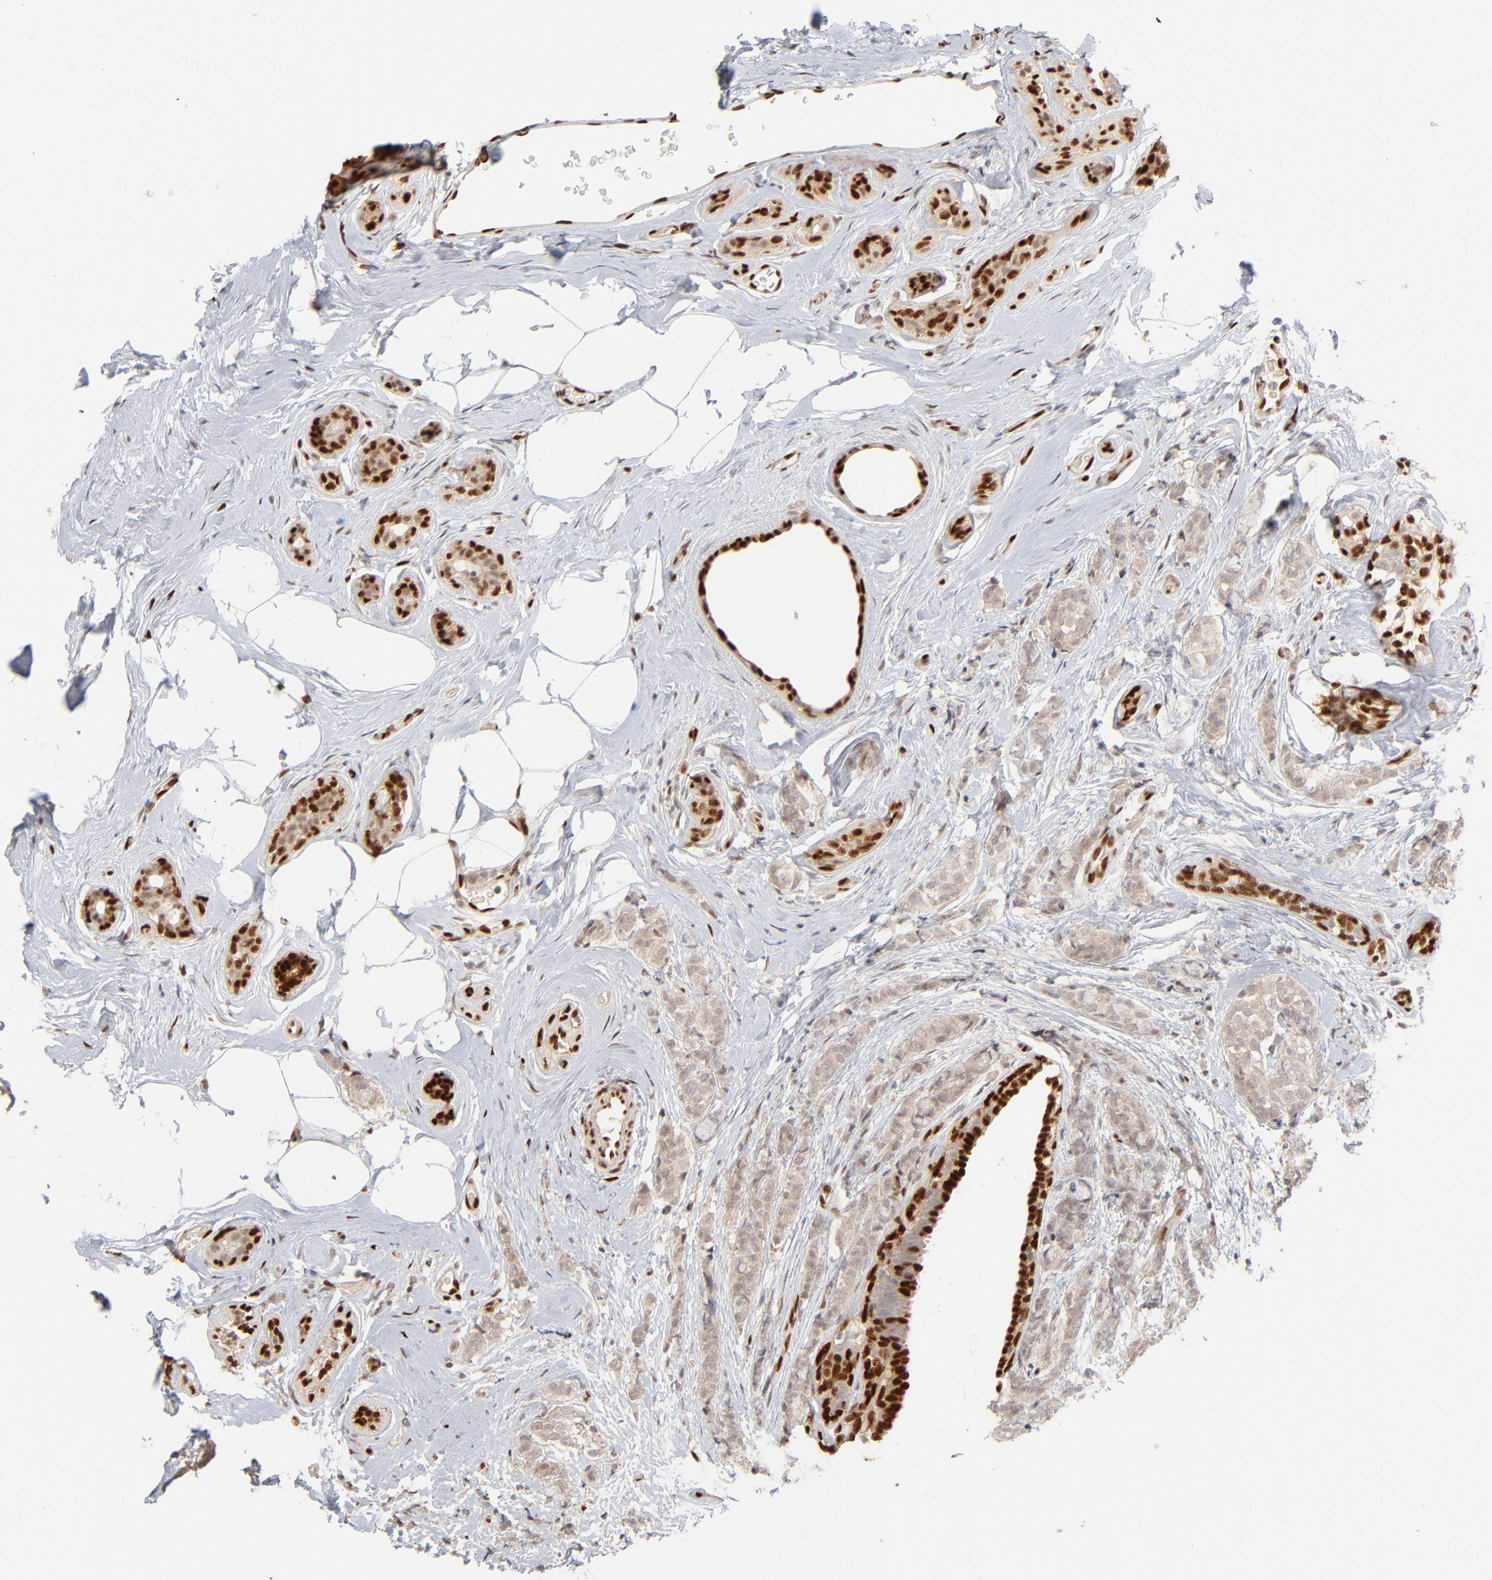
{"staining": {"intensity": "weak", "quantity": ">75%", "location": "cytoplasmic/membranous"}, "tissue": "breast cancer", "cell_type": "Tumor cells", "image_type": "cancer", "snomed": [{"axis": "morphology", "description": "Lobular carcinoma"}, {"axis": "topography", "description": "Breast"}], "caption": "High-power microscopy captured an IHC photomicrograph of breast cancer (lobular carcinoma), revealing weak cytoplasmic/membranous expression in about >75% of tumor cells.", "gene": "NFIB", "patient": {"sex": "female", "age": 60}}